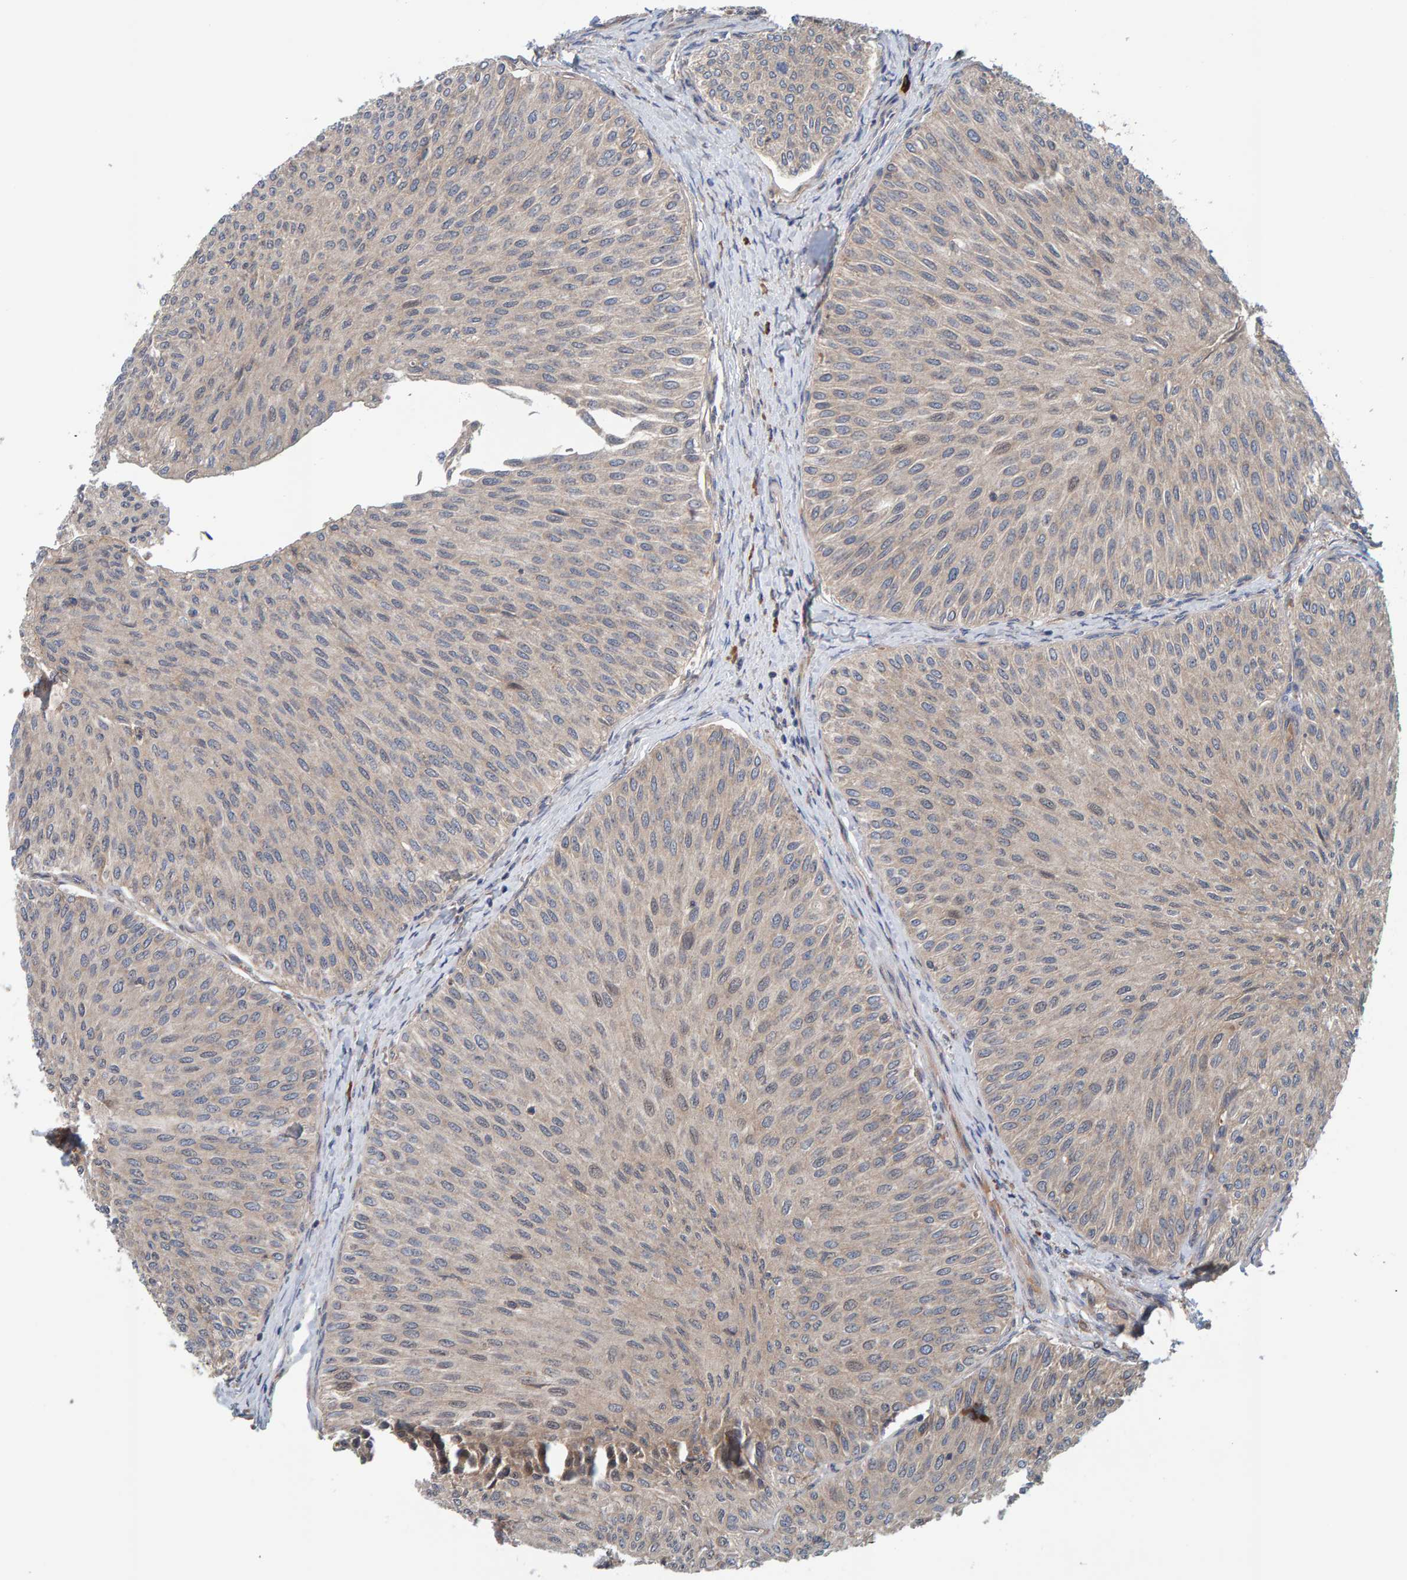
{"staining": {"intensity": "moderate", "quantity": "<25%", "location": "cytoplasmic/membranous"}, "tissue": "urothelial cancer", "cell_type": "Tumor cells", "image_type": "cancer", "snomed": [{"axis": "morphology", "description": "Urothelial carcinoma, Low grade"}, {"axis": "topography", "description": "Urinary bladder"}], "caption": "Immunohistochemical staining of urothelial cancer displays low levels of moderate cytoplasmic/membranous positivity in approximately <25% of tumor cells.", "gene": "BAIAP2", "patient": {"sex": "male", "age": 78}}